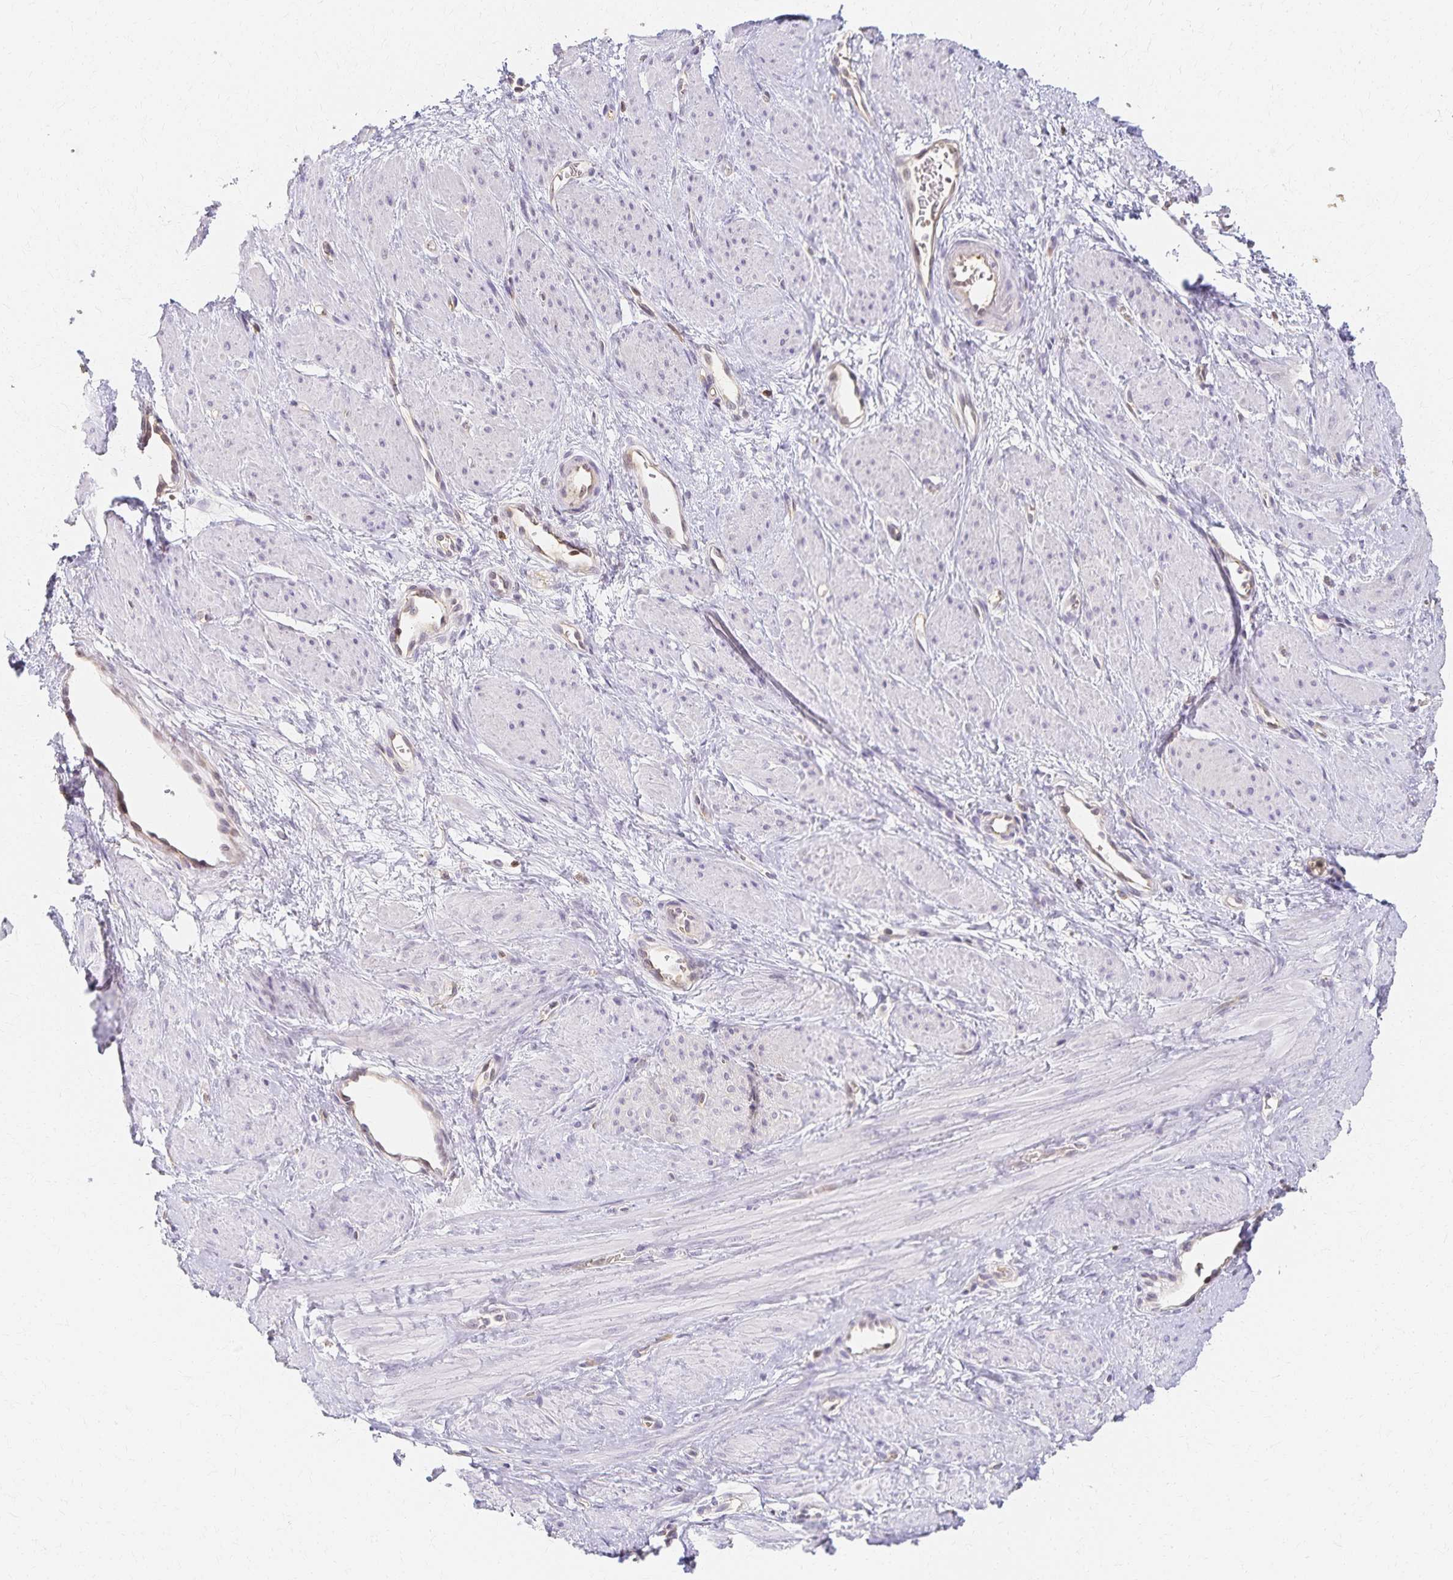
{"staining": {"intensity": "negative", "quantity": "none", "location": "none"}, "tissue": "smooth muscle", "cell_type": "Smooth muscle cells", "image_type": "normal", "snomed": [{"axis": "morphology", "description": "Normal tissue, NOS"}, {"axis": "topography", "description": "Smooth muscle"}, {"axis": "topography", "description": "Uterus"}], "caption": "This micrograph is of unremarkable smooth muscle stained with immunohistochemistry to label a protein in brown with the nuclei are counter-stained blue. There is no staining in smooth muscle cells.", "gene": "AZGP1", "patient": {"sex": "female", "age": 39}}